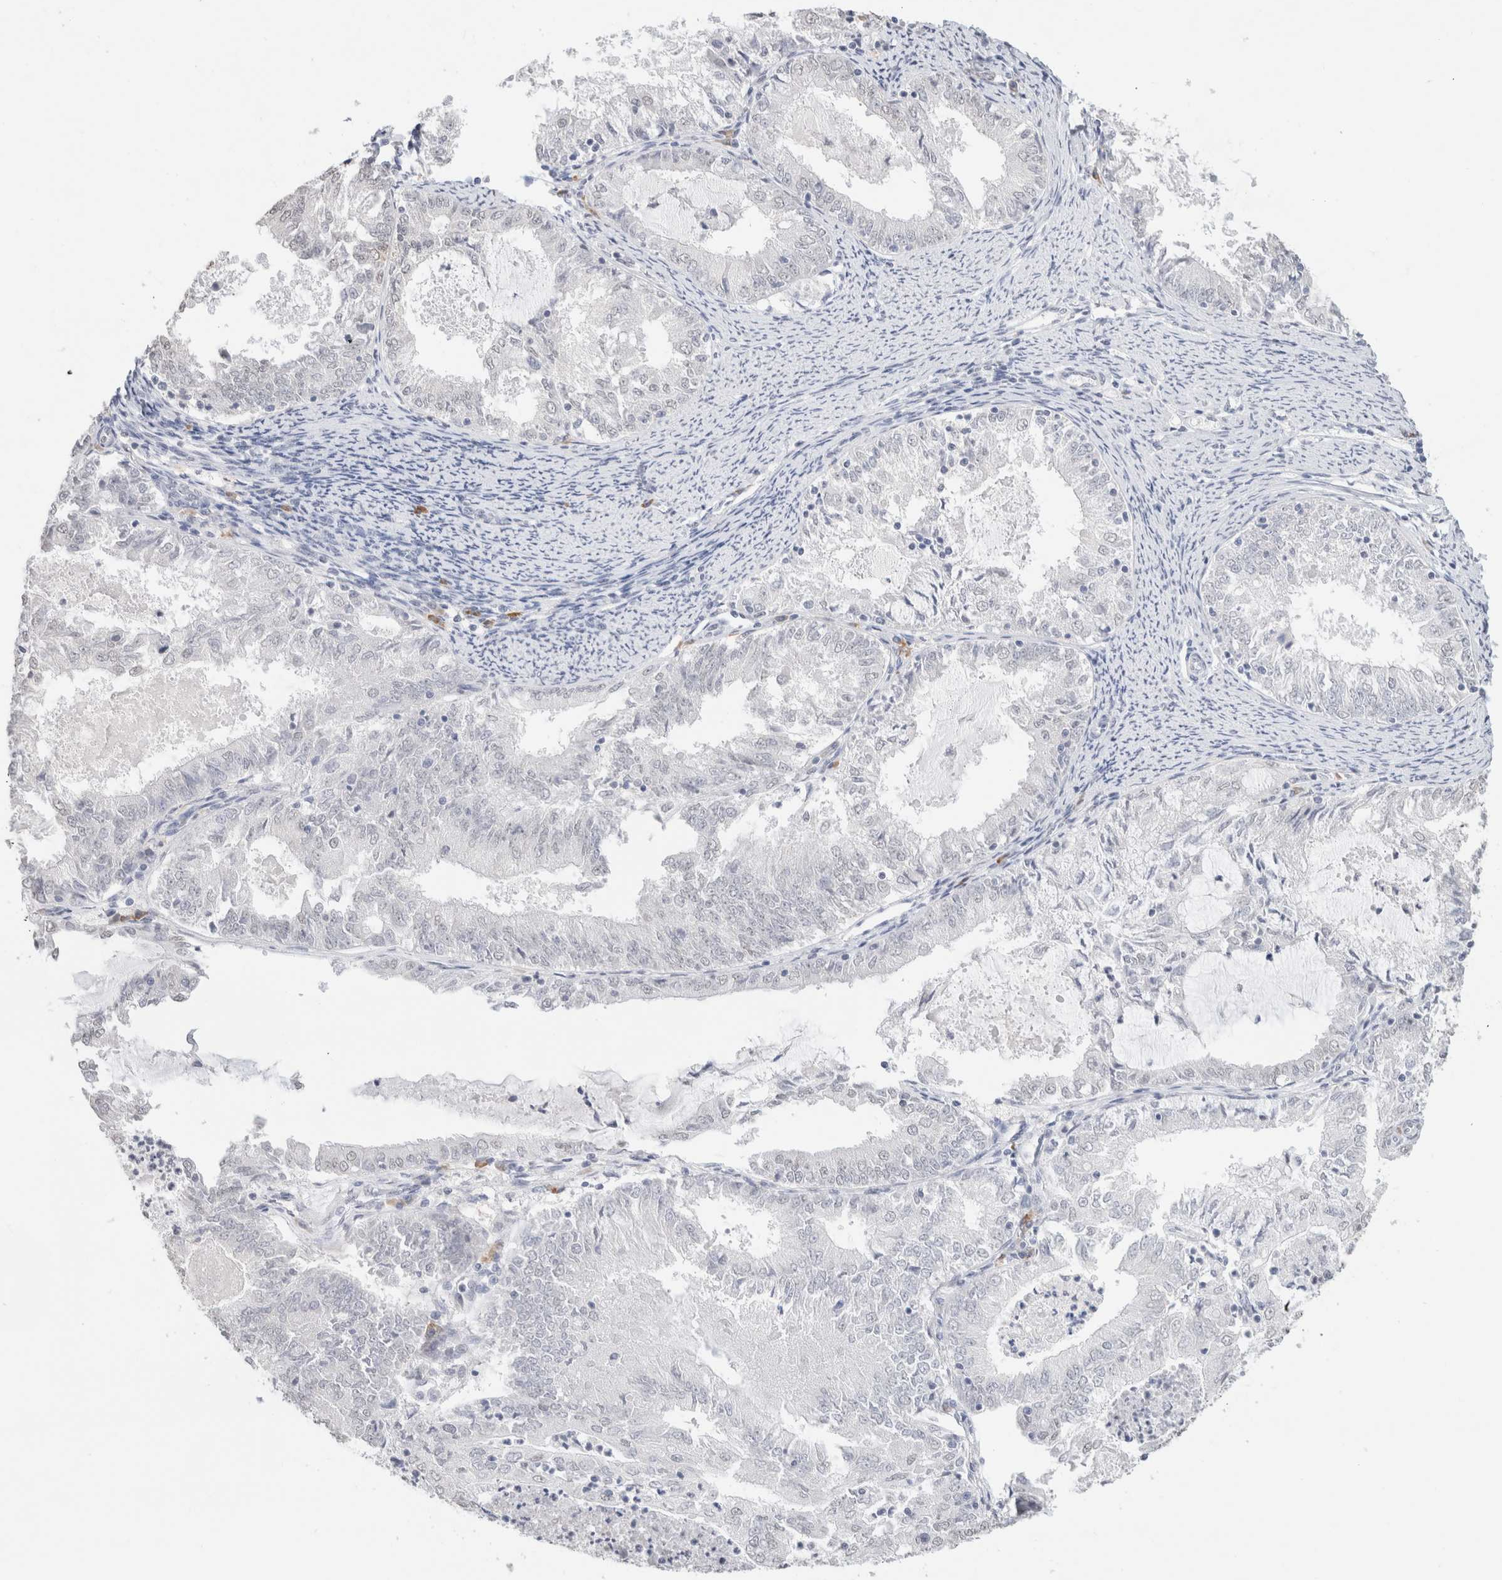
{"staining": {"intensity": "negative", "quantity": "none", "location": "none"}, "tissue": "endometrial cancer", "cell_type": "Tumor cells", "image_type": "cancer", "snomed": [{"axis": "morphology", "description": "Adenocarcinoma, NOS"}, {"axis": "topography", "description": "Endometrium"}], "caption": "IHC of endometrial cancer (adenocarcinoma) displays no positivity in tumor cells.", "gene": "CD80", "patient": {"sex": "female", "age": 57}}